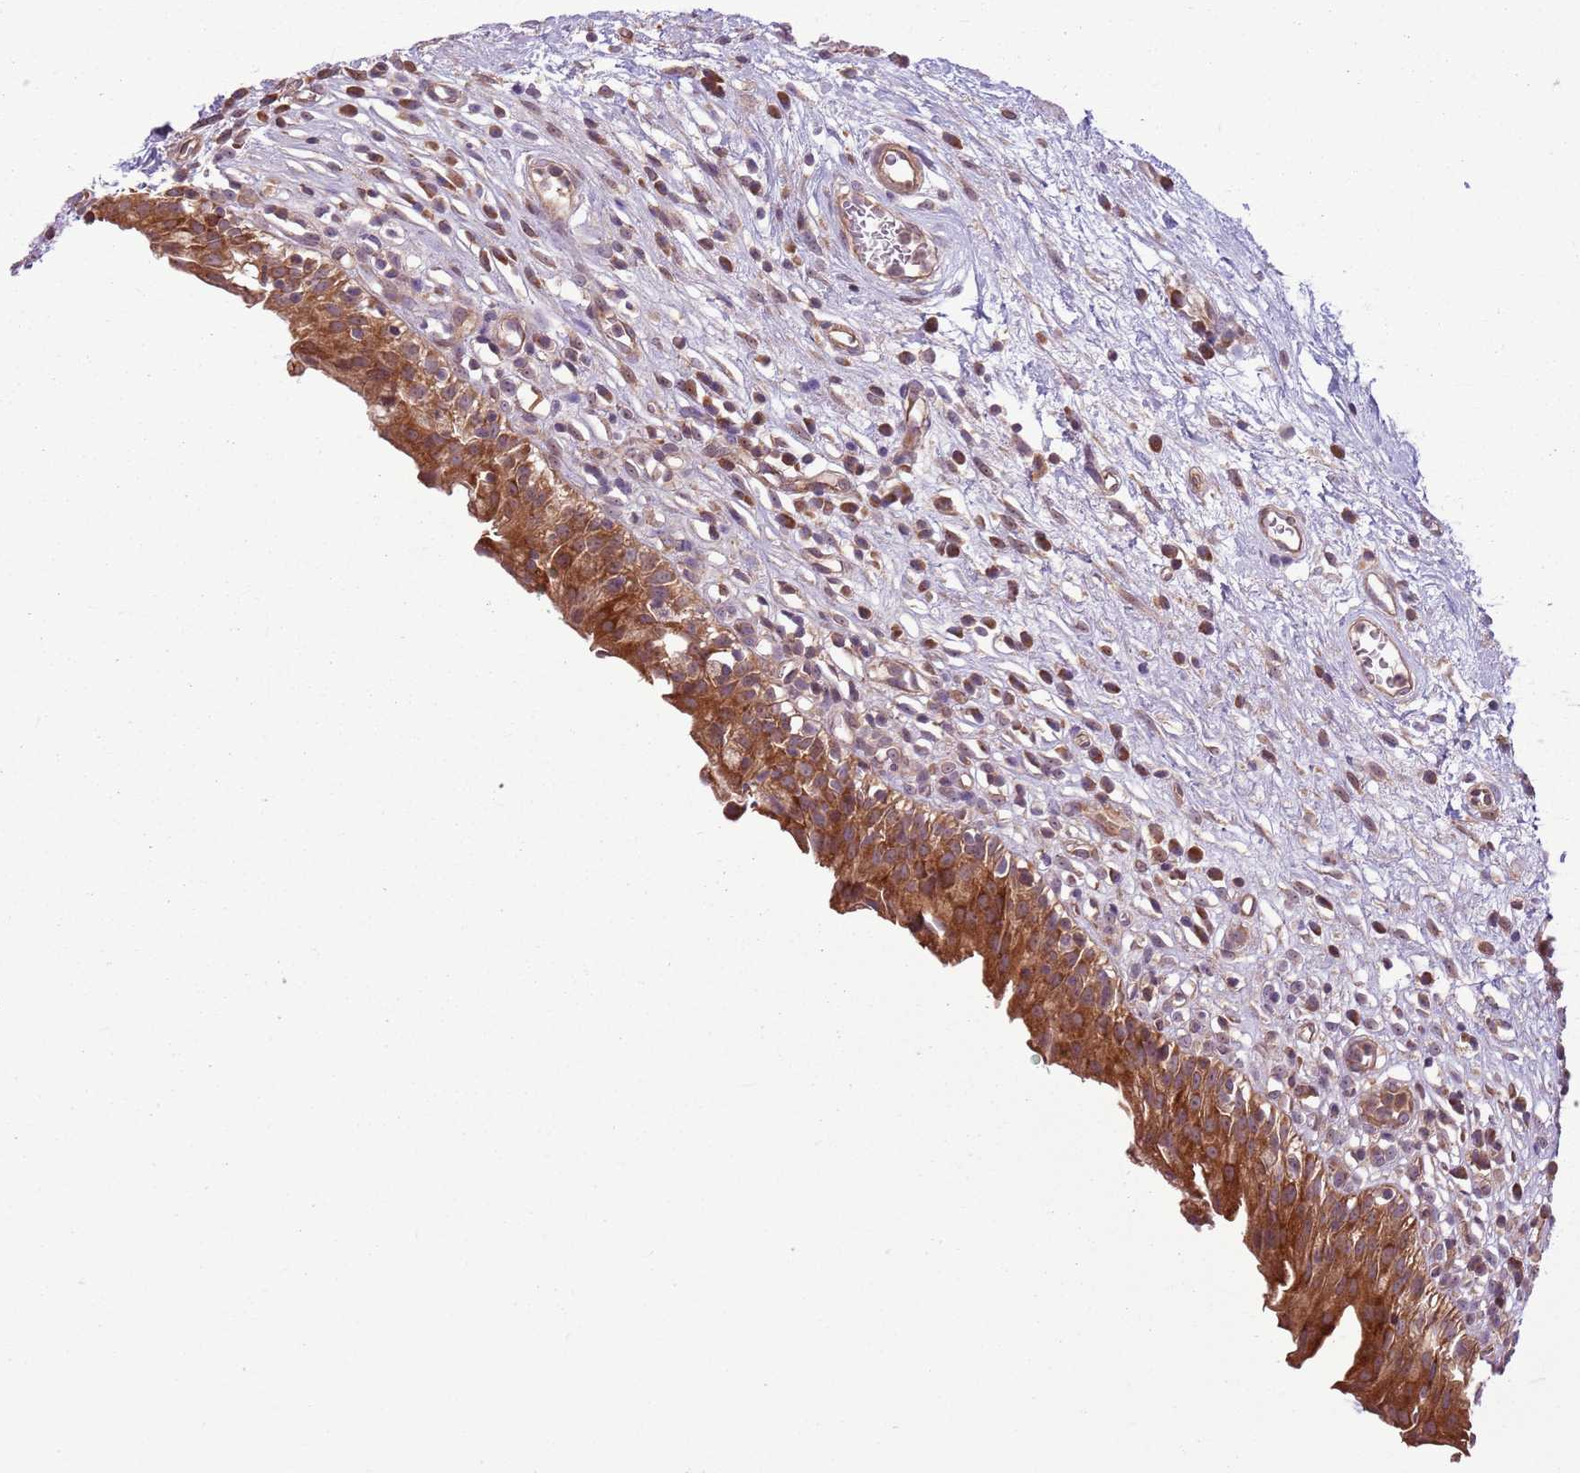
{"staining": {"intensity": "strong", "quantity": ">75%", "location": "cytoplasmic/membranous"}, "tissue": "urinary bladder", "cell_type": "Urothelial cells", "image_type": "normal", "snomed": [{"axis": "morphology", "description": "Normal tissue, NOS"}, {"axis": "morphology", "description": "Inflammation, NOS"}, {"axis": "topography", "description": "Urinary bladder"}], "caption": "Immunohistochemical staining of normal human urinary bladder exhibits strong cytoplasmic/membranous protein staining in about >75% of urothelial cells. (IHC, brightfield microscopy, high magnification).", "gene": "RPL21", "patient": {"sex": "male", "age": 63}}